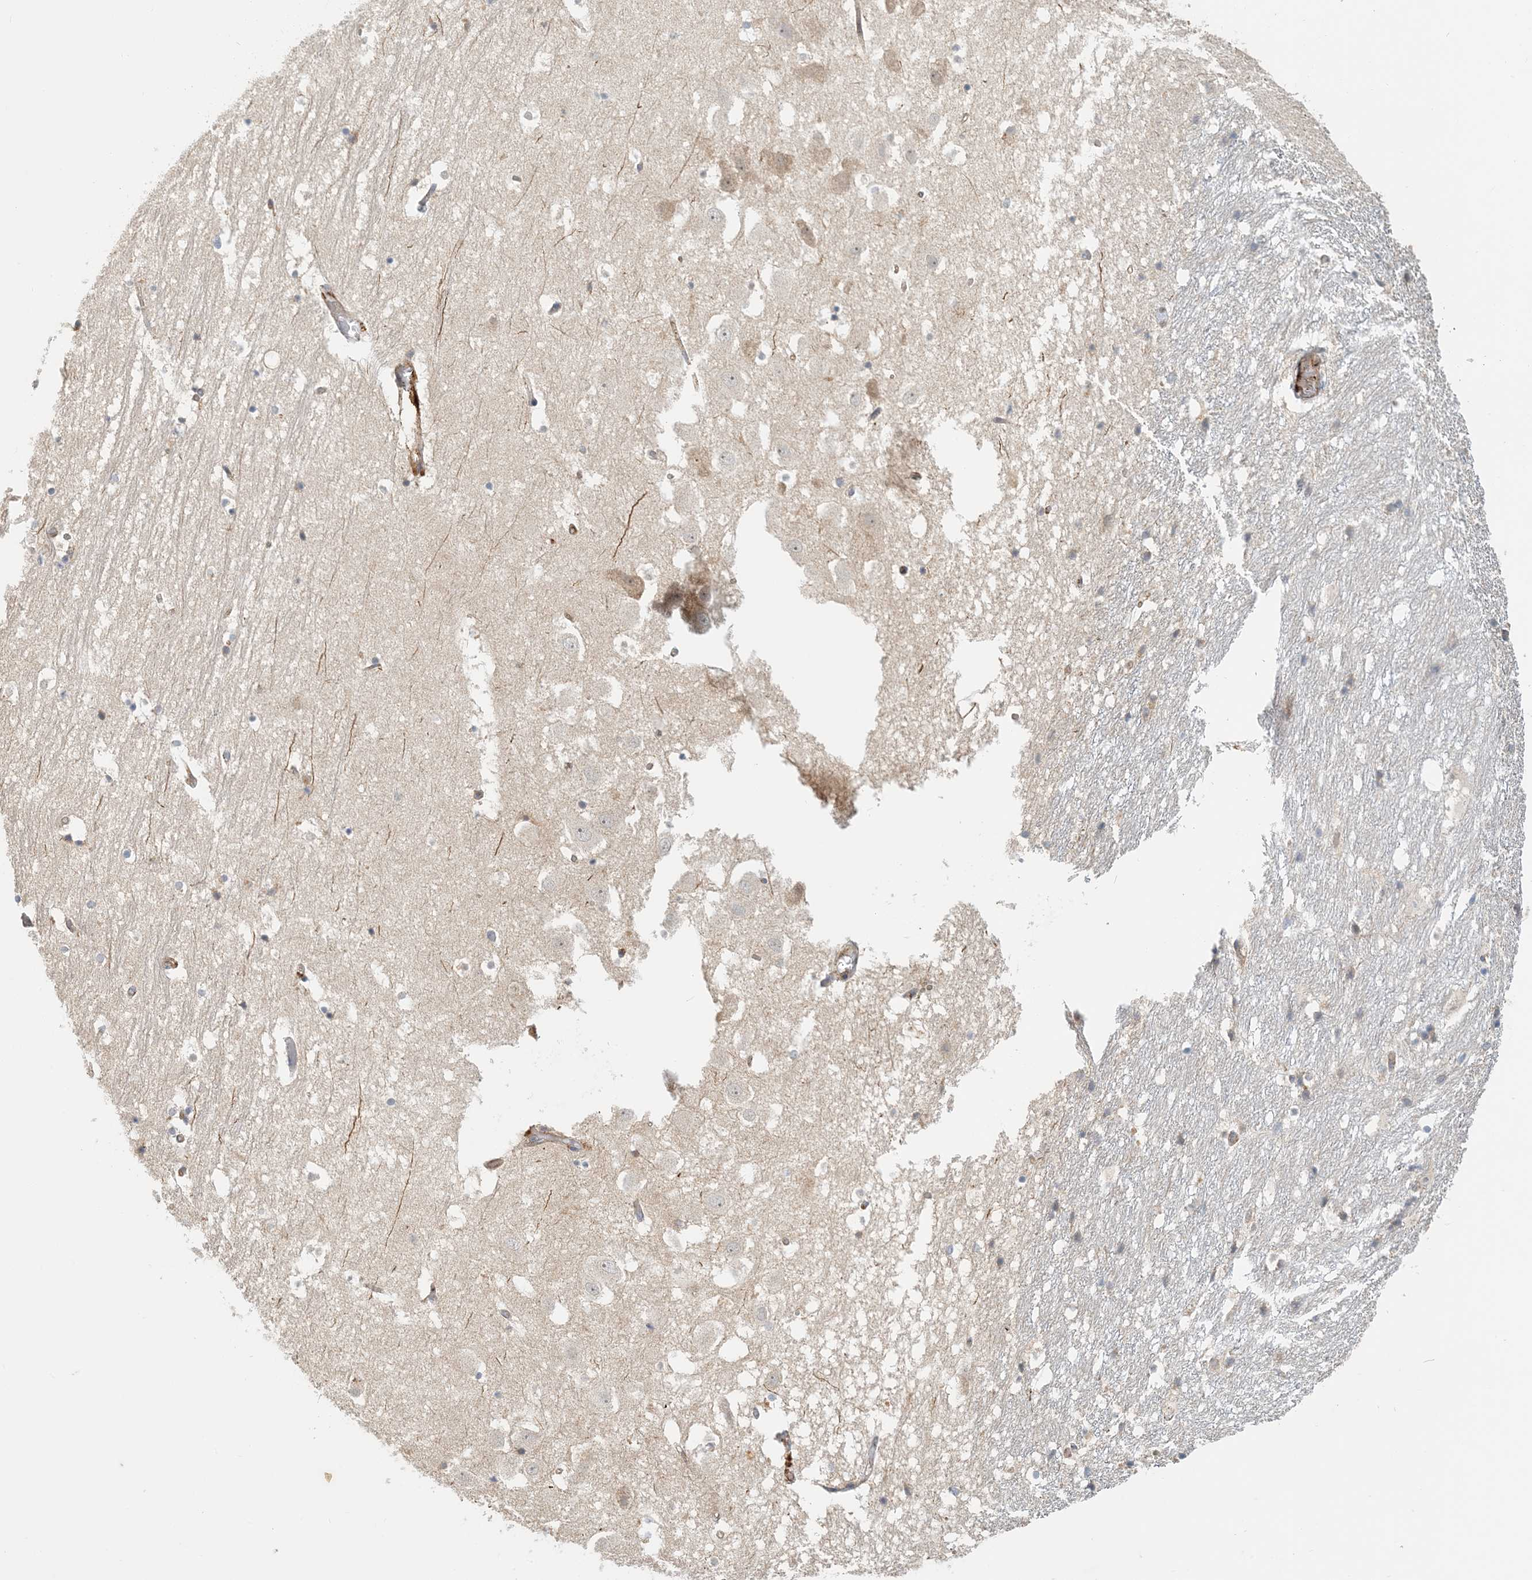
{"staining": {"intensity": "negative", "quantity": "none", "location": "none"}, "tissue": "hippocampus", "cell_type": "Glial cells", "image_type": "normal", "snomed": [{"axis": "morphology", "description": "Normal tissue, NOS"}, {"axis": "topography", "description": "Hippocampus"}], "caption": "Immunohistochemistry (IHC) micrograph of normal human hippocampus stained for a protein (brown), which shows no expression in glial cells.", "gene": "ZBTB3", "patient": {"sex": "female", "age": 52}}